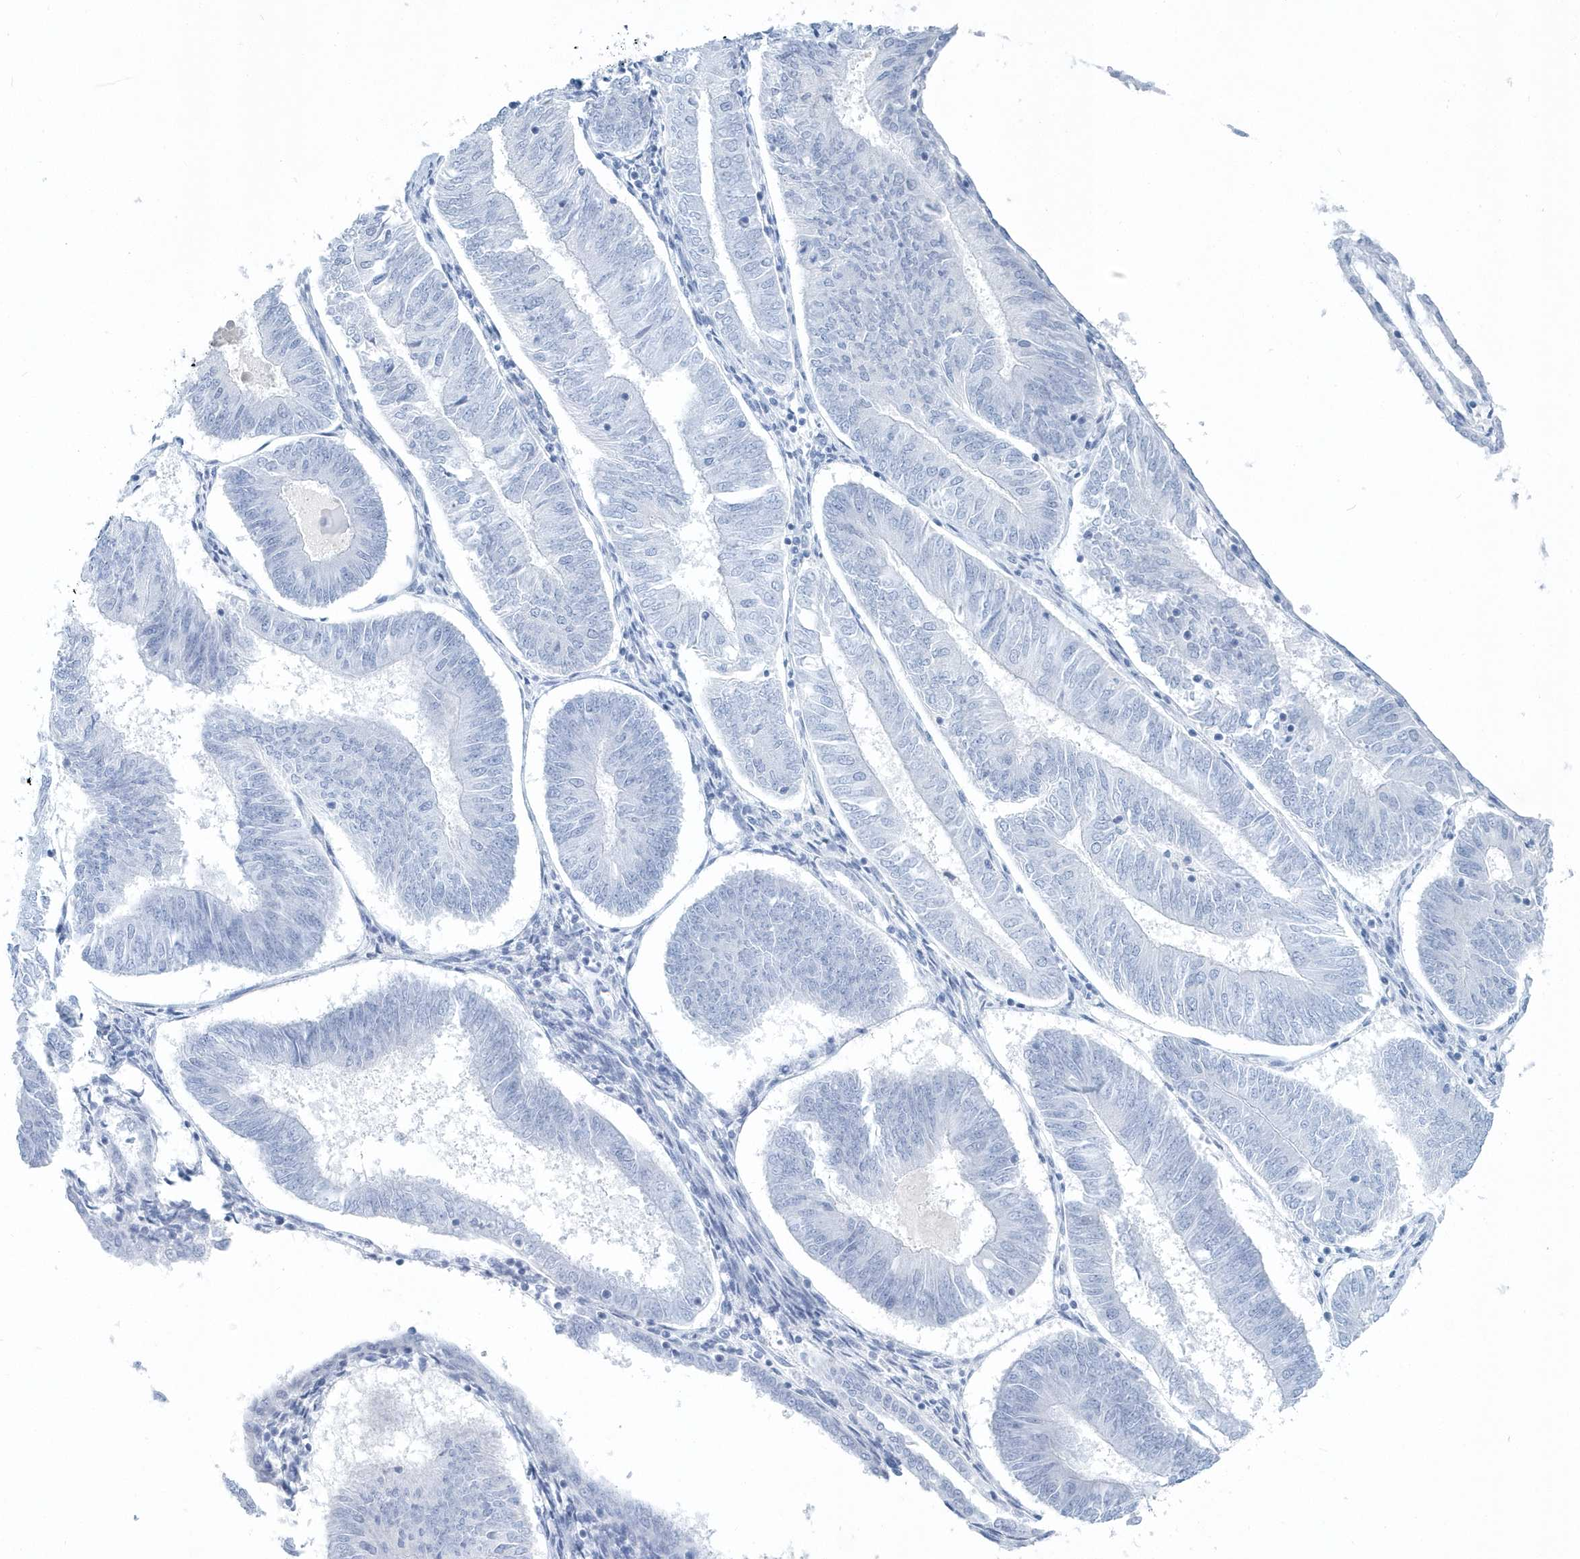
{"staining": {"intensity": "negative", "quantity": "none", "location": "none"}, "tissue": "endometrial cancer", "cell_type": "Tumor cells", "image_type": "cancer", "snomed": [{"axis": "morphology", "description": "Adenocarcinoma, NOS"}, {"axis": "topography", "description": "Endometrium"}], "caption": "An immunohistochemistry (IHC) histopathology image of endometrial adenocarcinoma is shown. There is no staining in tumor cells of endometrial adenocarcinoma. Nuclei are stained in blue.", "gene": "PTPRO", "patient": {"sex": "female", "age": 58}}